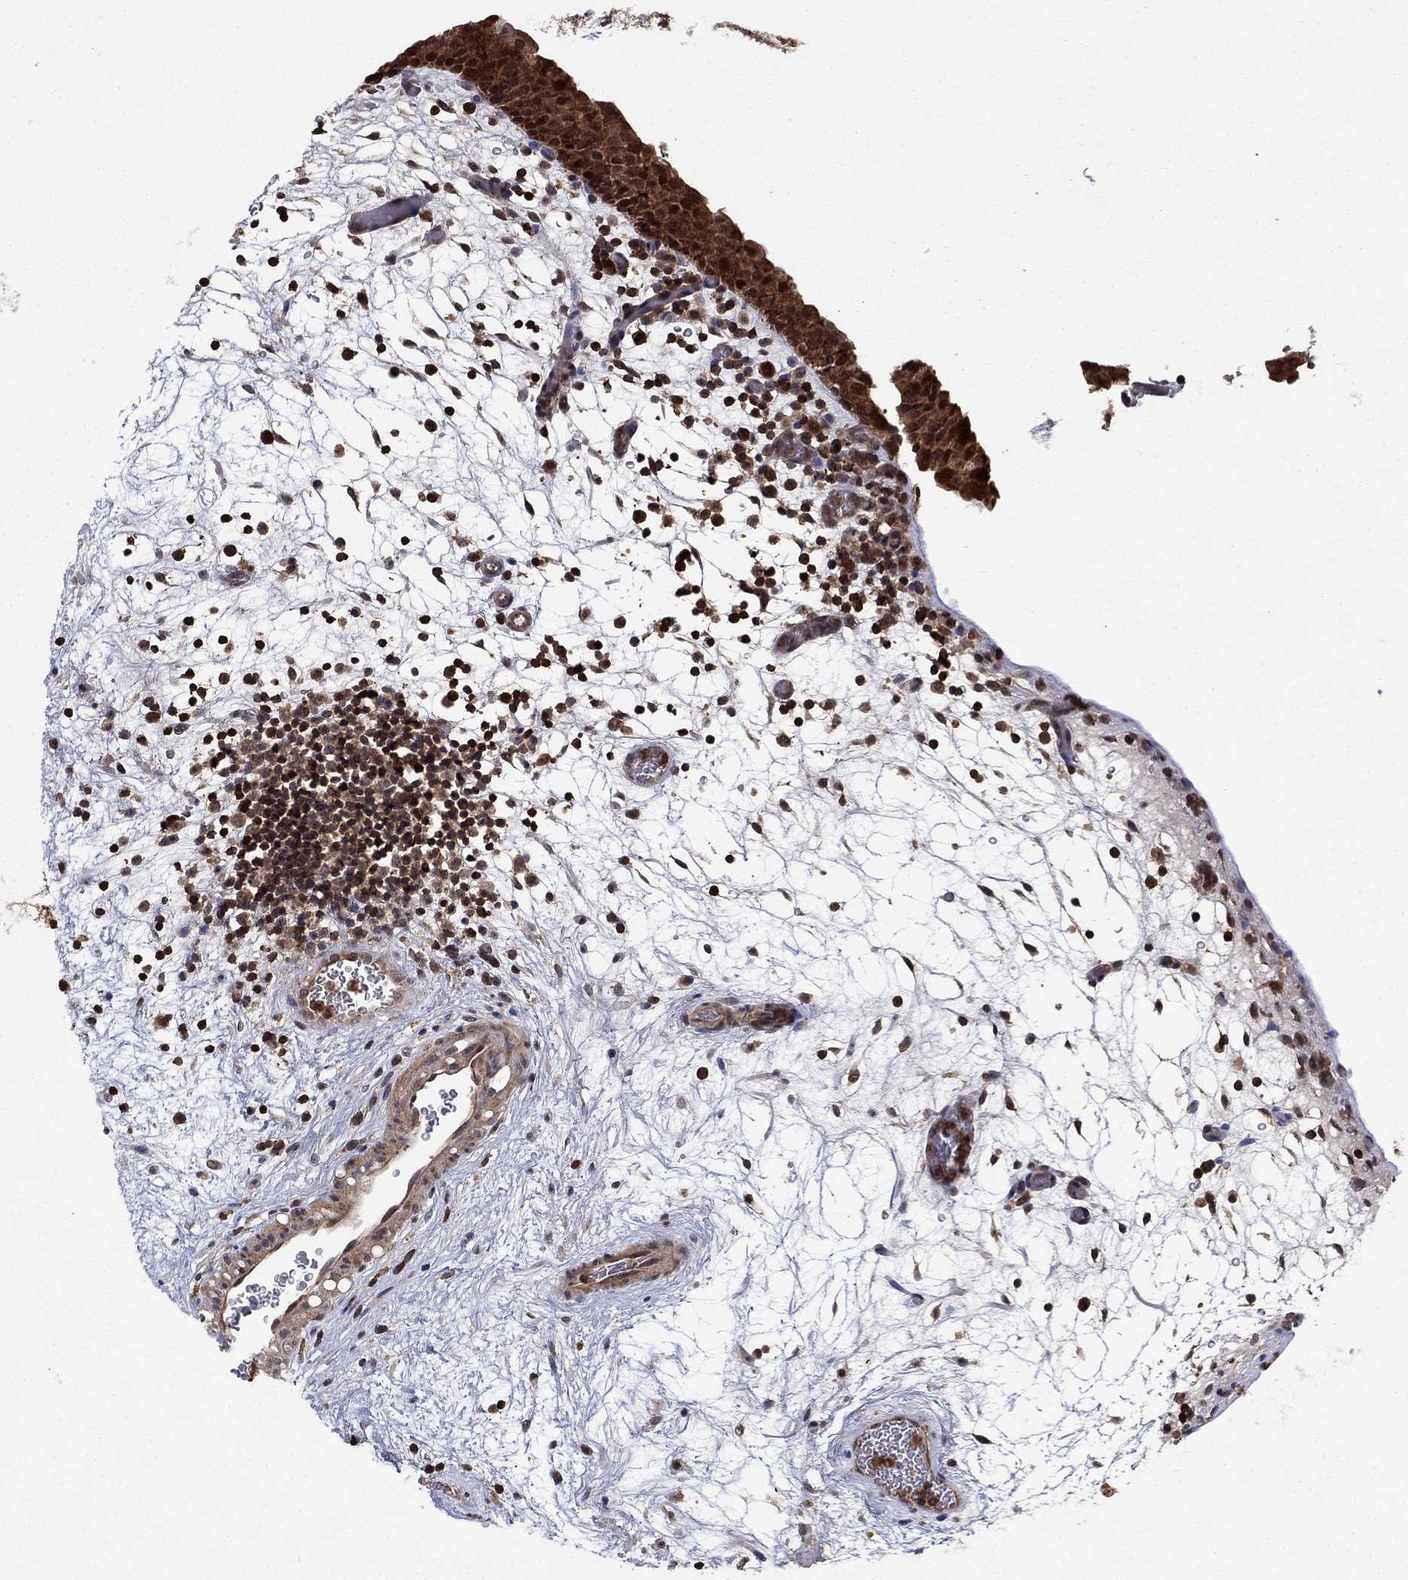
{"staining": {"intensity": "strong", "quantity": "25%-75%", "location": "cytoplasmic/membranous,nuclear"}, "tissue": "urinary bladder", "cell_type": "Urothelial cells", "image_type": "normal", "snomed": [{"axis": "morphology", "description": "Normal tissue, NOS"}, {"axis": "topography", "description": "Urinary bladder"}], "caption": "Immunohistochemistry (DAB) staining of normal urinary bladder displays strong cytoplasmic/membranous,nuclear protein positivity in approximately 25%-75% of urothelial cells. (Stains: DAB in brown, nuclei in blue, Microscopy: brightfield microscopy at high magnification).", "gene": "CCDC66", "patient": {"sex": "male", "age": 37}}